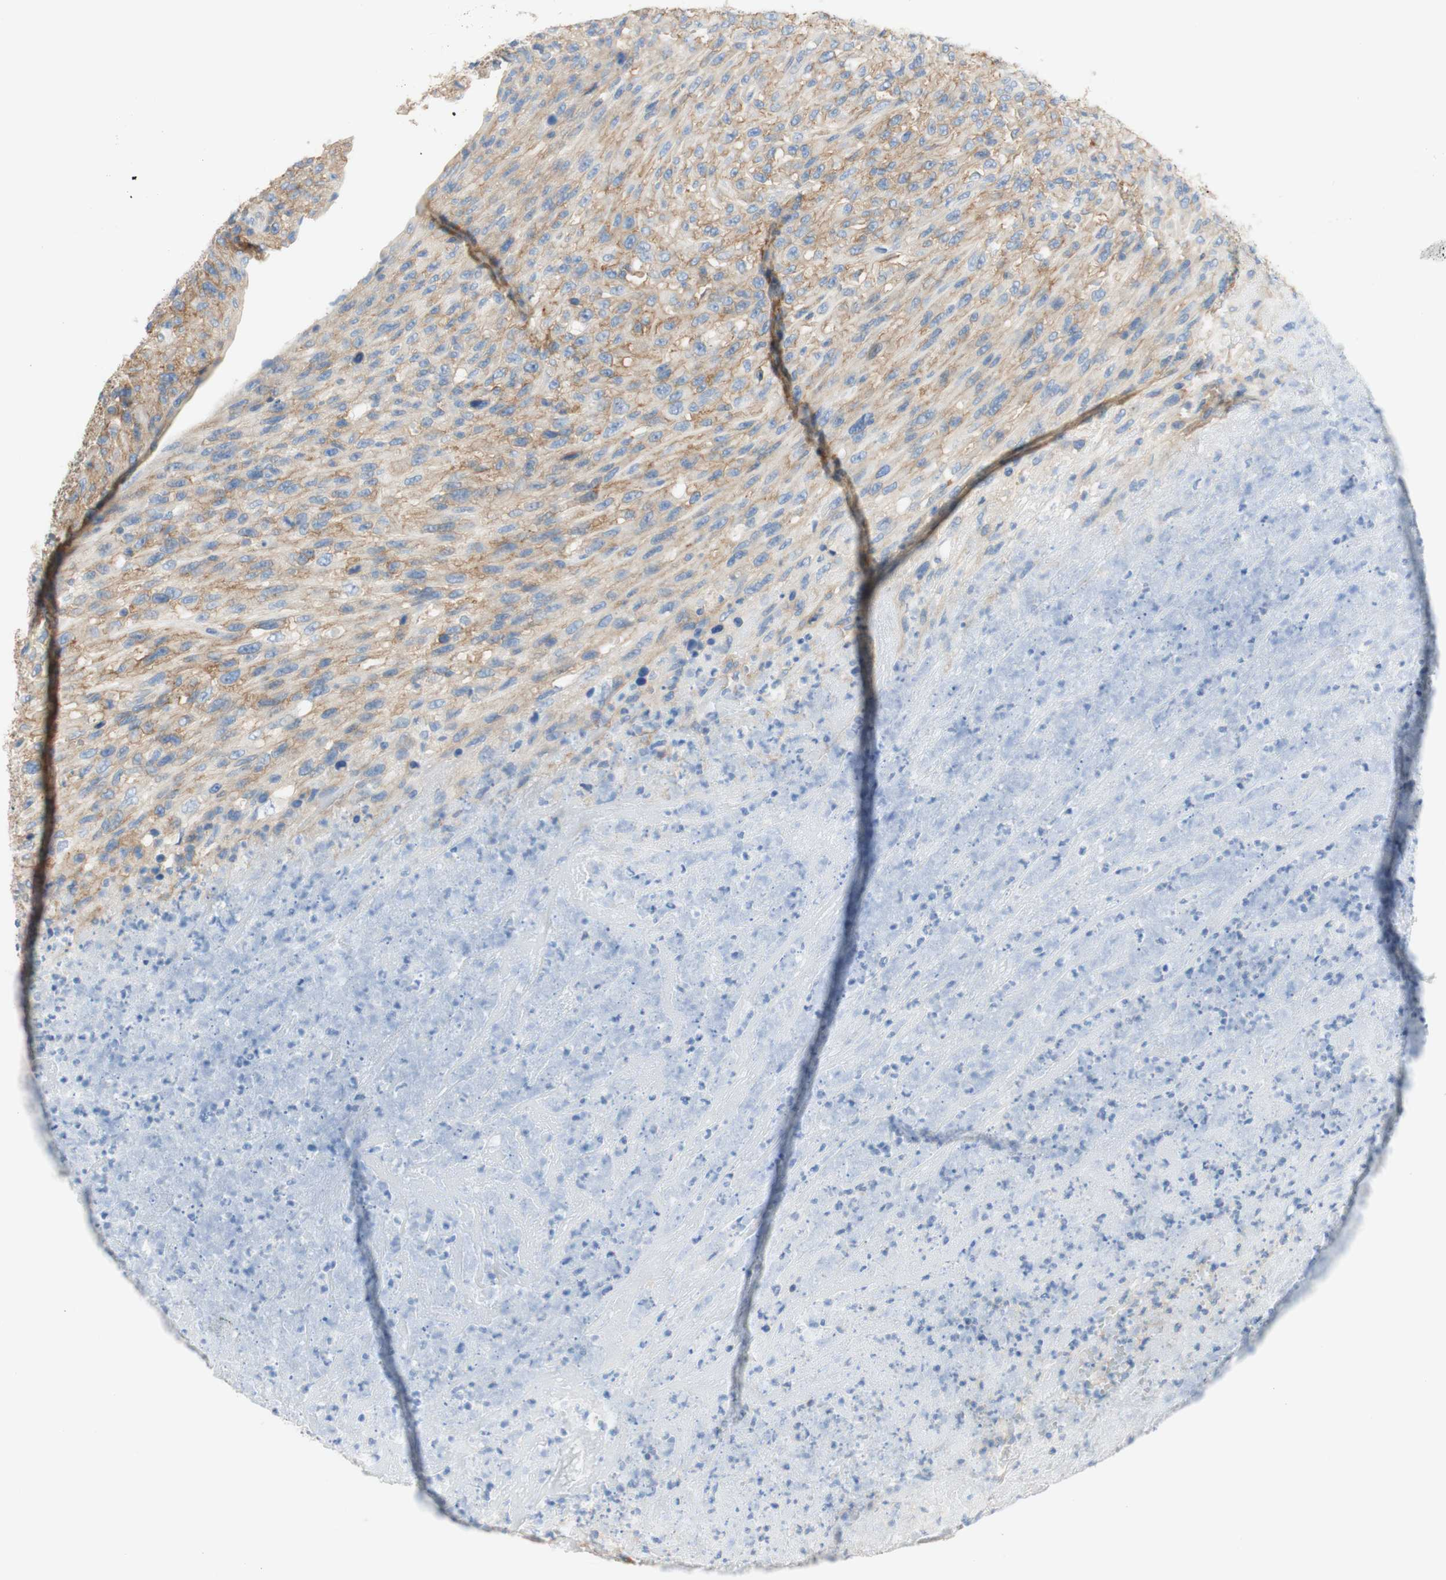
{"staining": {"intensity": "weak", "quantity": "25%-75%", "location": "cytoplasmic/membranous"}, "tissue": "urothelial cancer", "cell_type": "Tumor cells", "image_type": "cancer", "snomed": [{"axis": "morphology", "description": "Urothelial carcinoma, High grade"}, {"axis": "topography", "description": "Urinary bladder"}], "caption": "This image exhibits urothelial carcinoma (high-grade) stained with immunohistochemistry to label a protein in brown. The cytoplasmic/membranous of tumor cells show weak positivity for the protein. Nuclei are counter-stained blue.", "gene": "ATP2B1", "patient": {"sex": "male", "age": 66}}